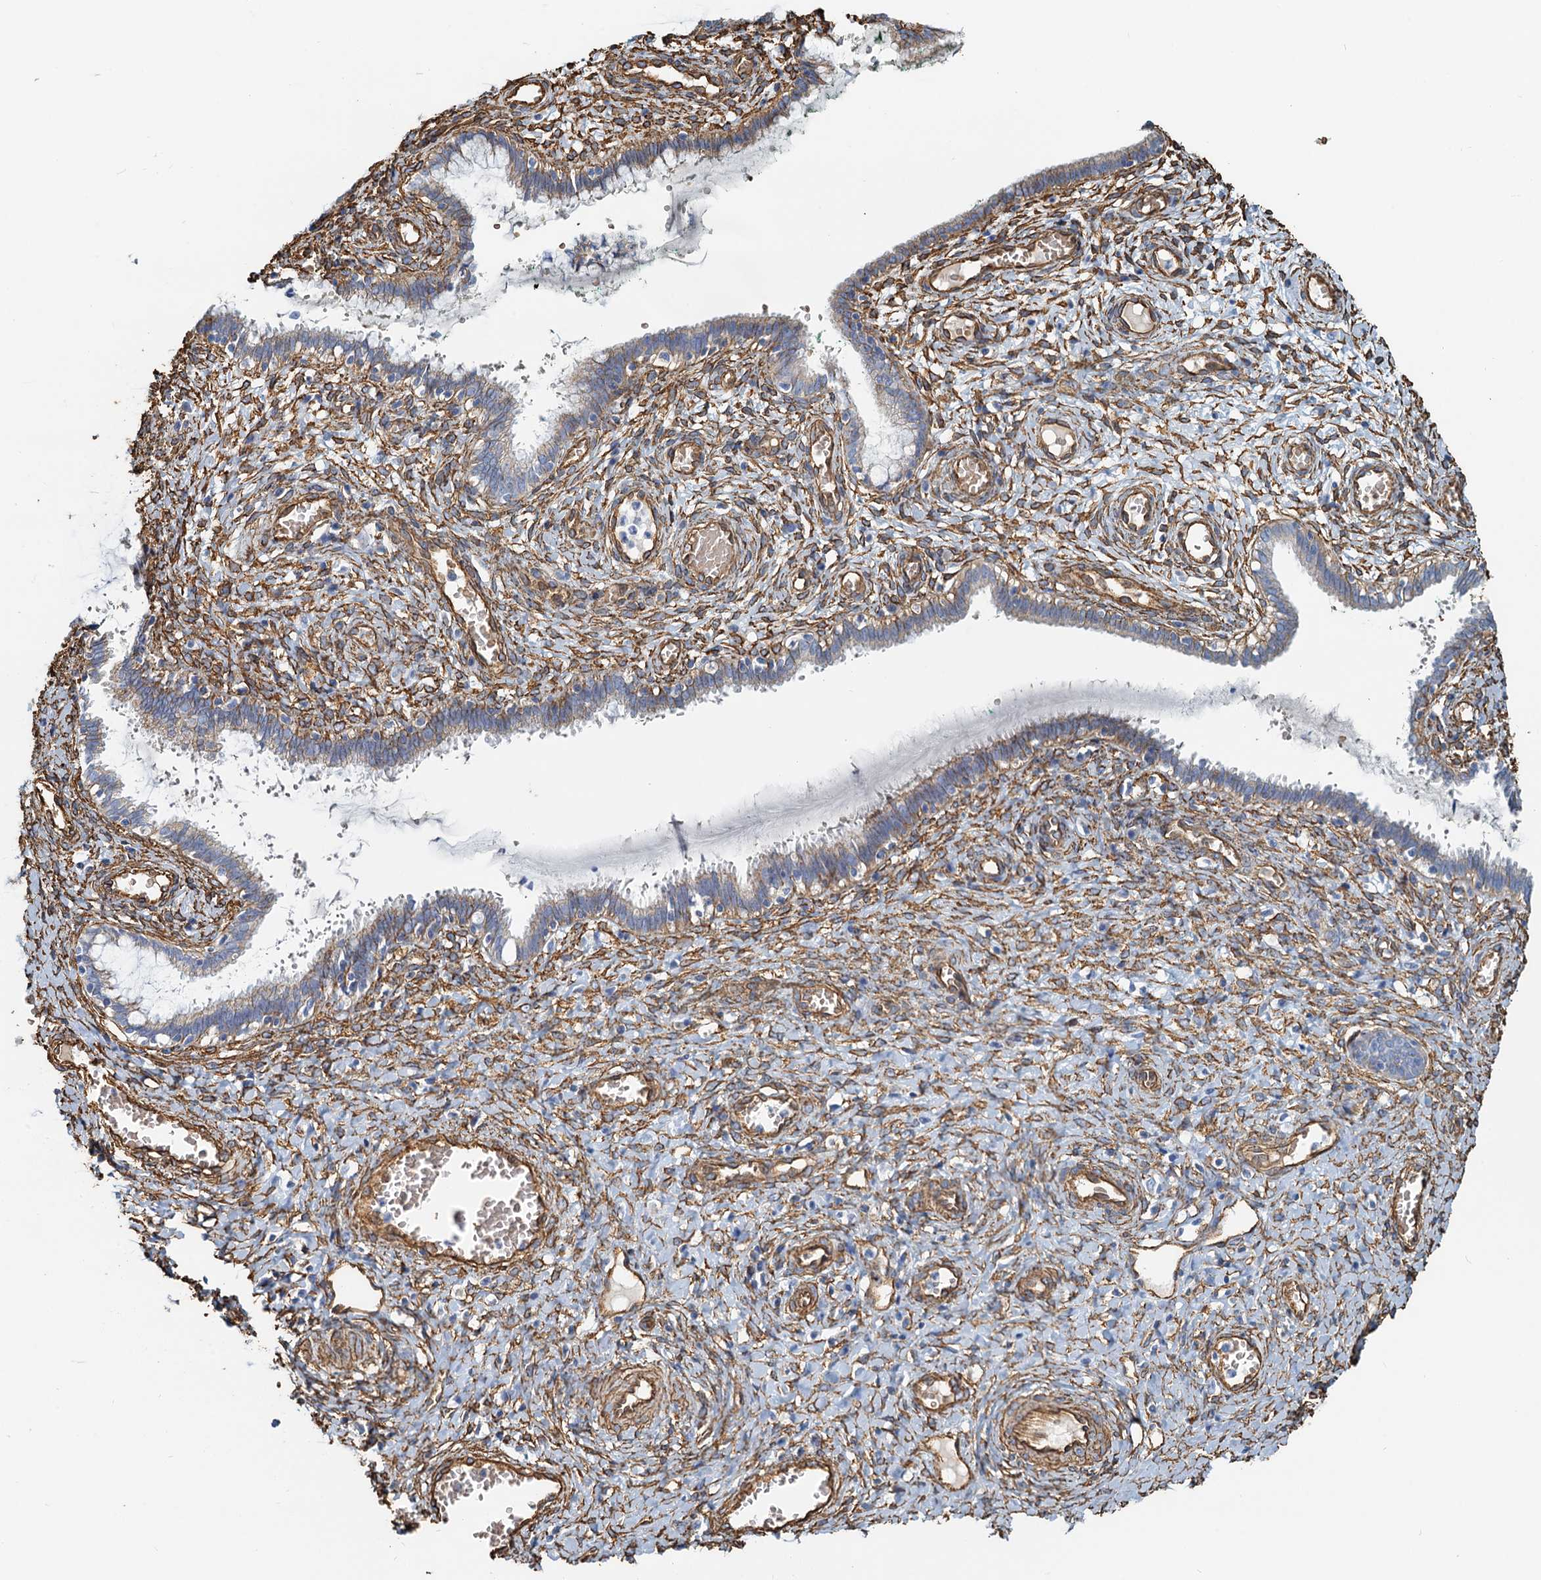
{"staining": {"intensity": "negative", "quantity": "none", "location": "none"}, "tissue": "cervix", "cell_type": "Glandular cells", "image_type": "normal", "snomed": [{"axis": "morphology", "description": "Normal tissue, NOS"}, {"axis": "morphology", "description": "Adenocarcinoma, NOS"}, {"axis": "topography", "description": "Cervix"}], "caption": "DAB immunohistochemical staining of benign human cervix shows no significant staining in glandular cells.", "gene": "DGKG", "patient": {"sex": "female", "age": 29}}